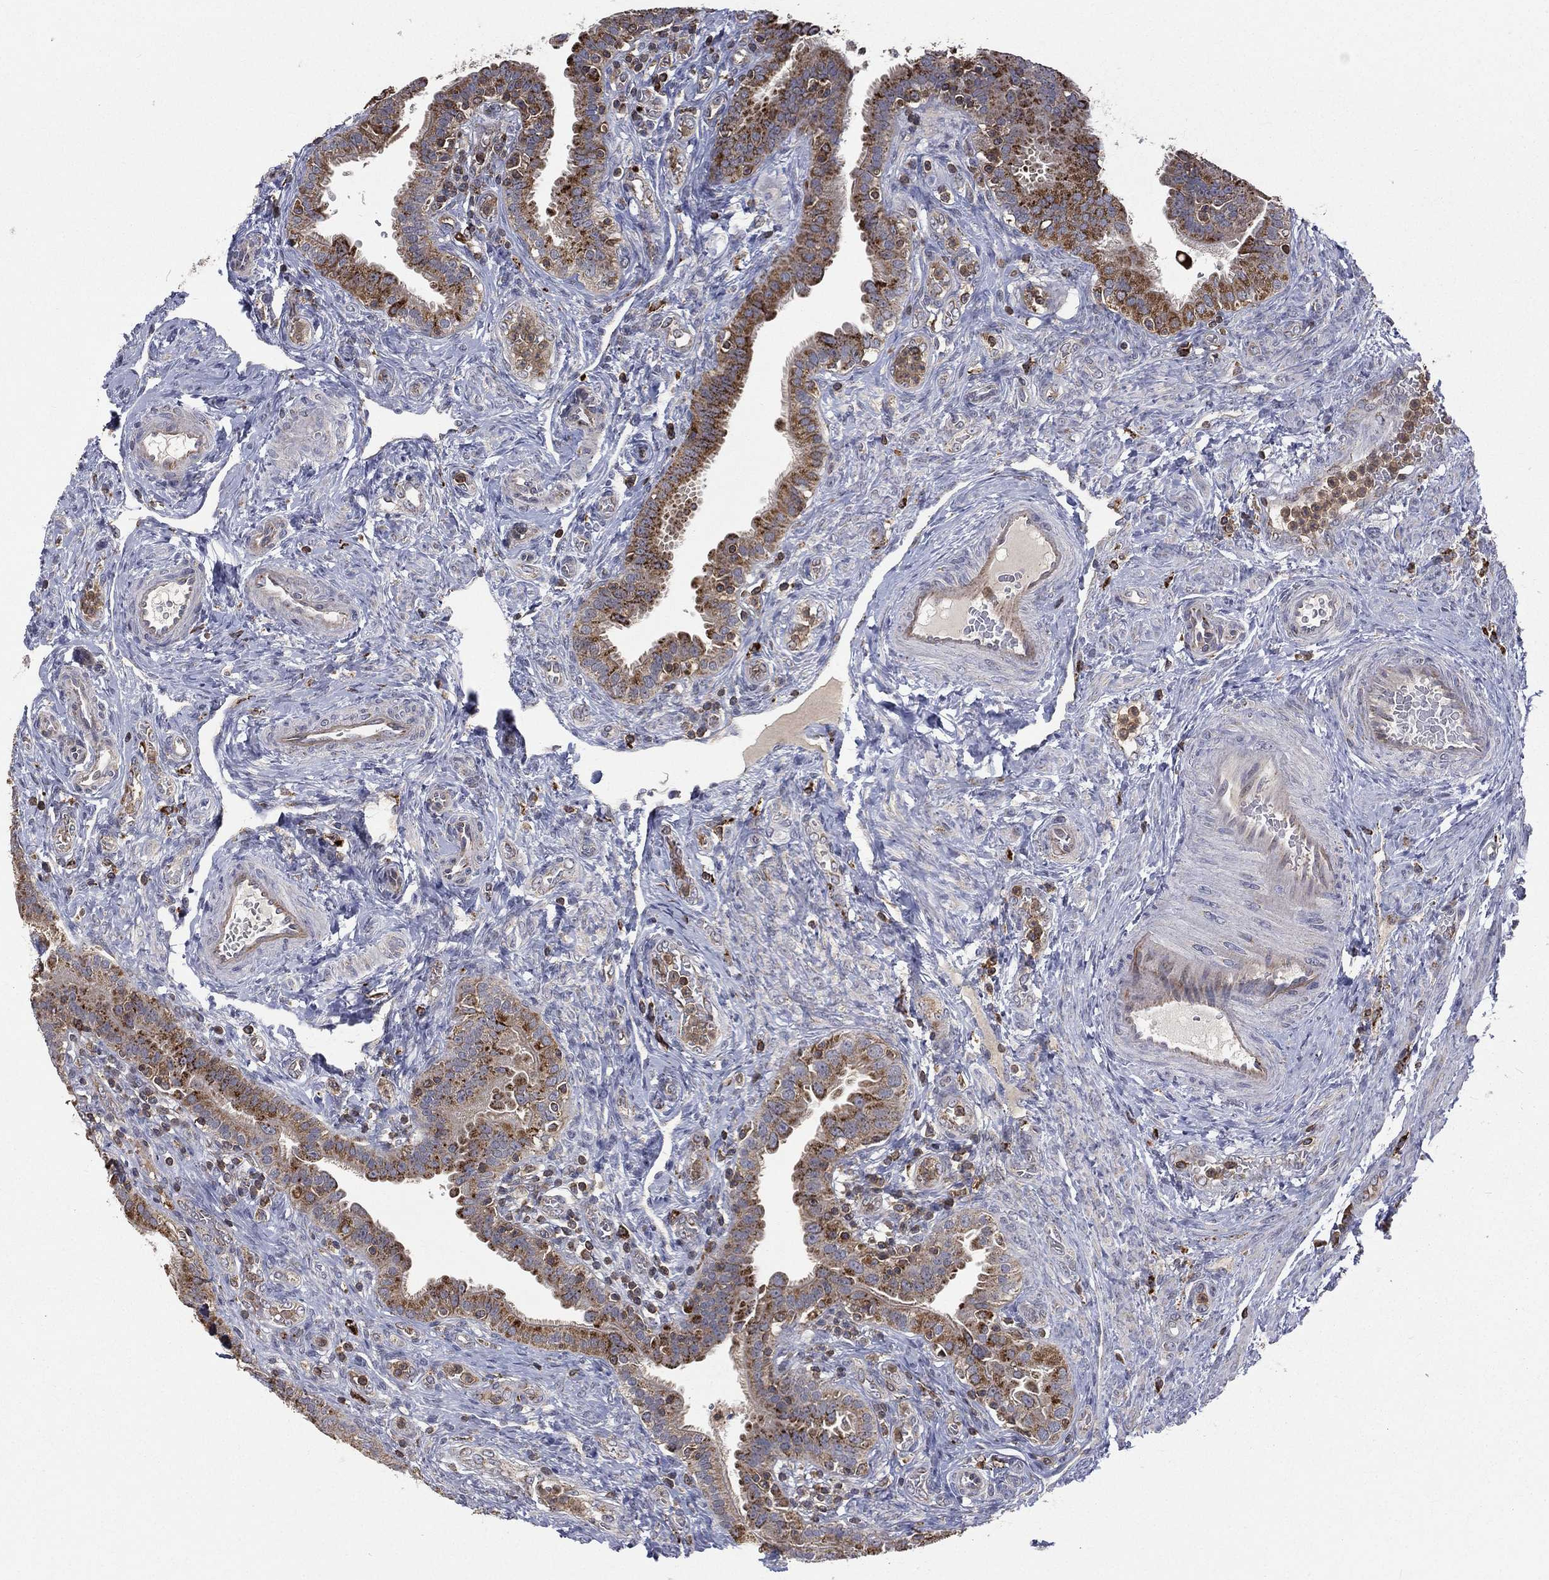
{"staining": {"intensity": "strong", "quantity": ">75%", "location": "cytoplasmic/membranous"}, "tissue": "fallopian tube", "cell_type": "Glandular cells", "image_type": "normal", "snomed": [{"axis": "morphology", "description": "Normal tissue, NOS"}, {"axis": "topography", "description": "Fallopian tube"}], "caption": "Immunohistochemical staining of unremarkable fallopian tube demonstrates >75% levels of strong cytoplasmic/membranous protein positivity in approximately >75% of glandular cells. (brown staining indicates protein expression, while blue staining denotes nuclei).", "gene": "RIN3", "patient": {"sex": "female", "age": 41}}